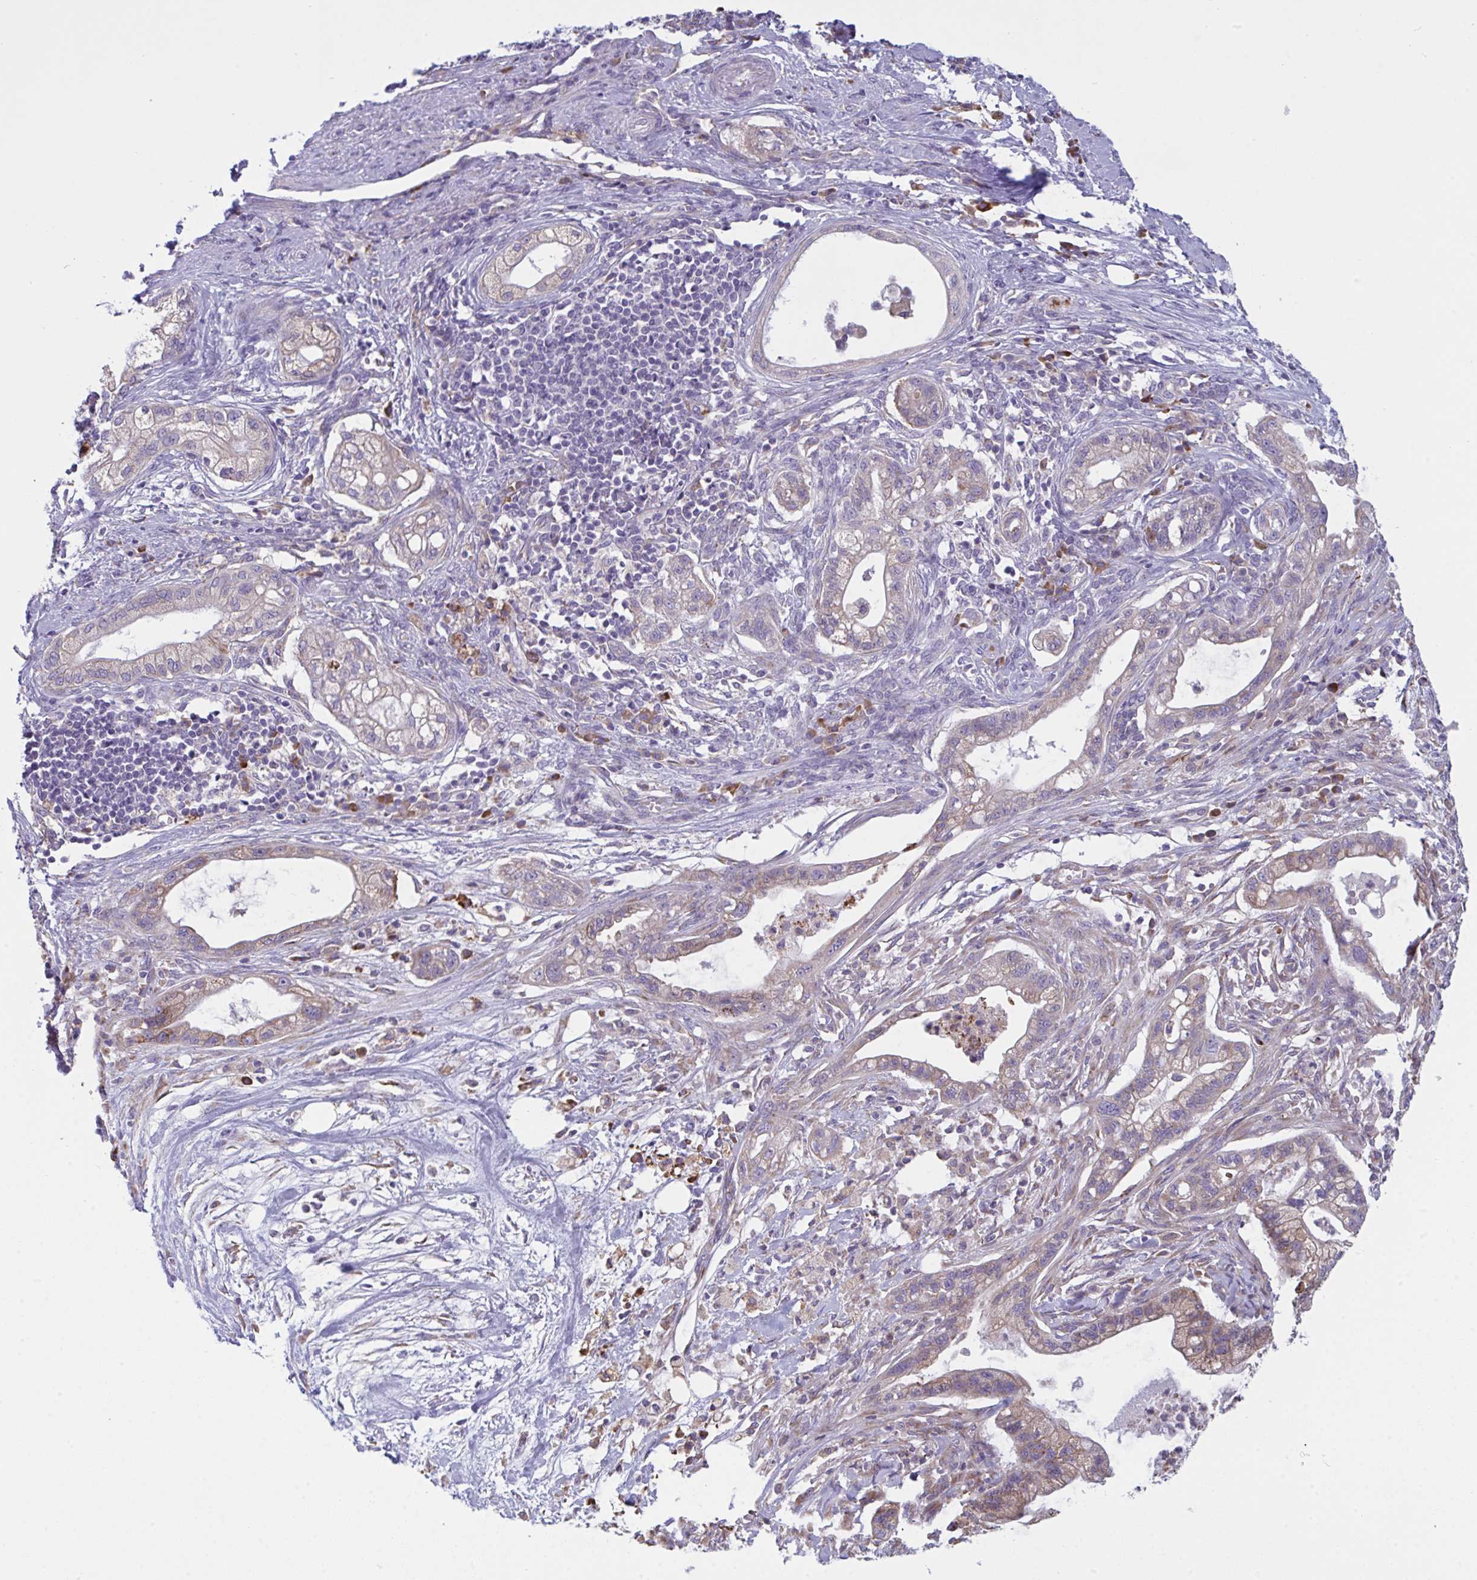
{"staining": {"intensity": "weak", "quantity": "25%-75%", "location": "cytoplasmic/membranous"}, "tissue": "pancreatic cancer", "cell_type": "Tumor cells", "image_type": "cancer", "snomed": [{"axis": "morphology", "description": "Adenocarcinoma, NOS"}, {"axis": "topography", "description": "Pancreas"}], "caption": "The immunohistochemical stain shows weak cytoplasmic/membranous positivity in tumor cells of pancreatic cancer tissue. The protein of interest is shown in brown color, while the nuclei are stained blue.", "gene": "MYMK", "patient": {"sex": "male", "age": 44}}